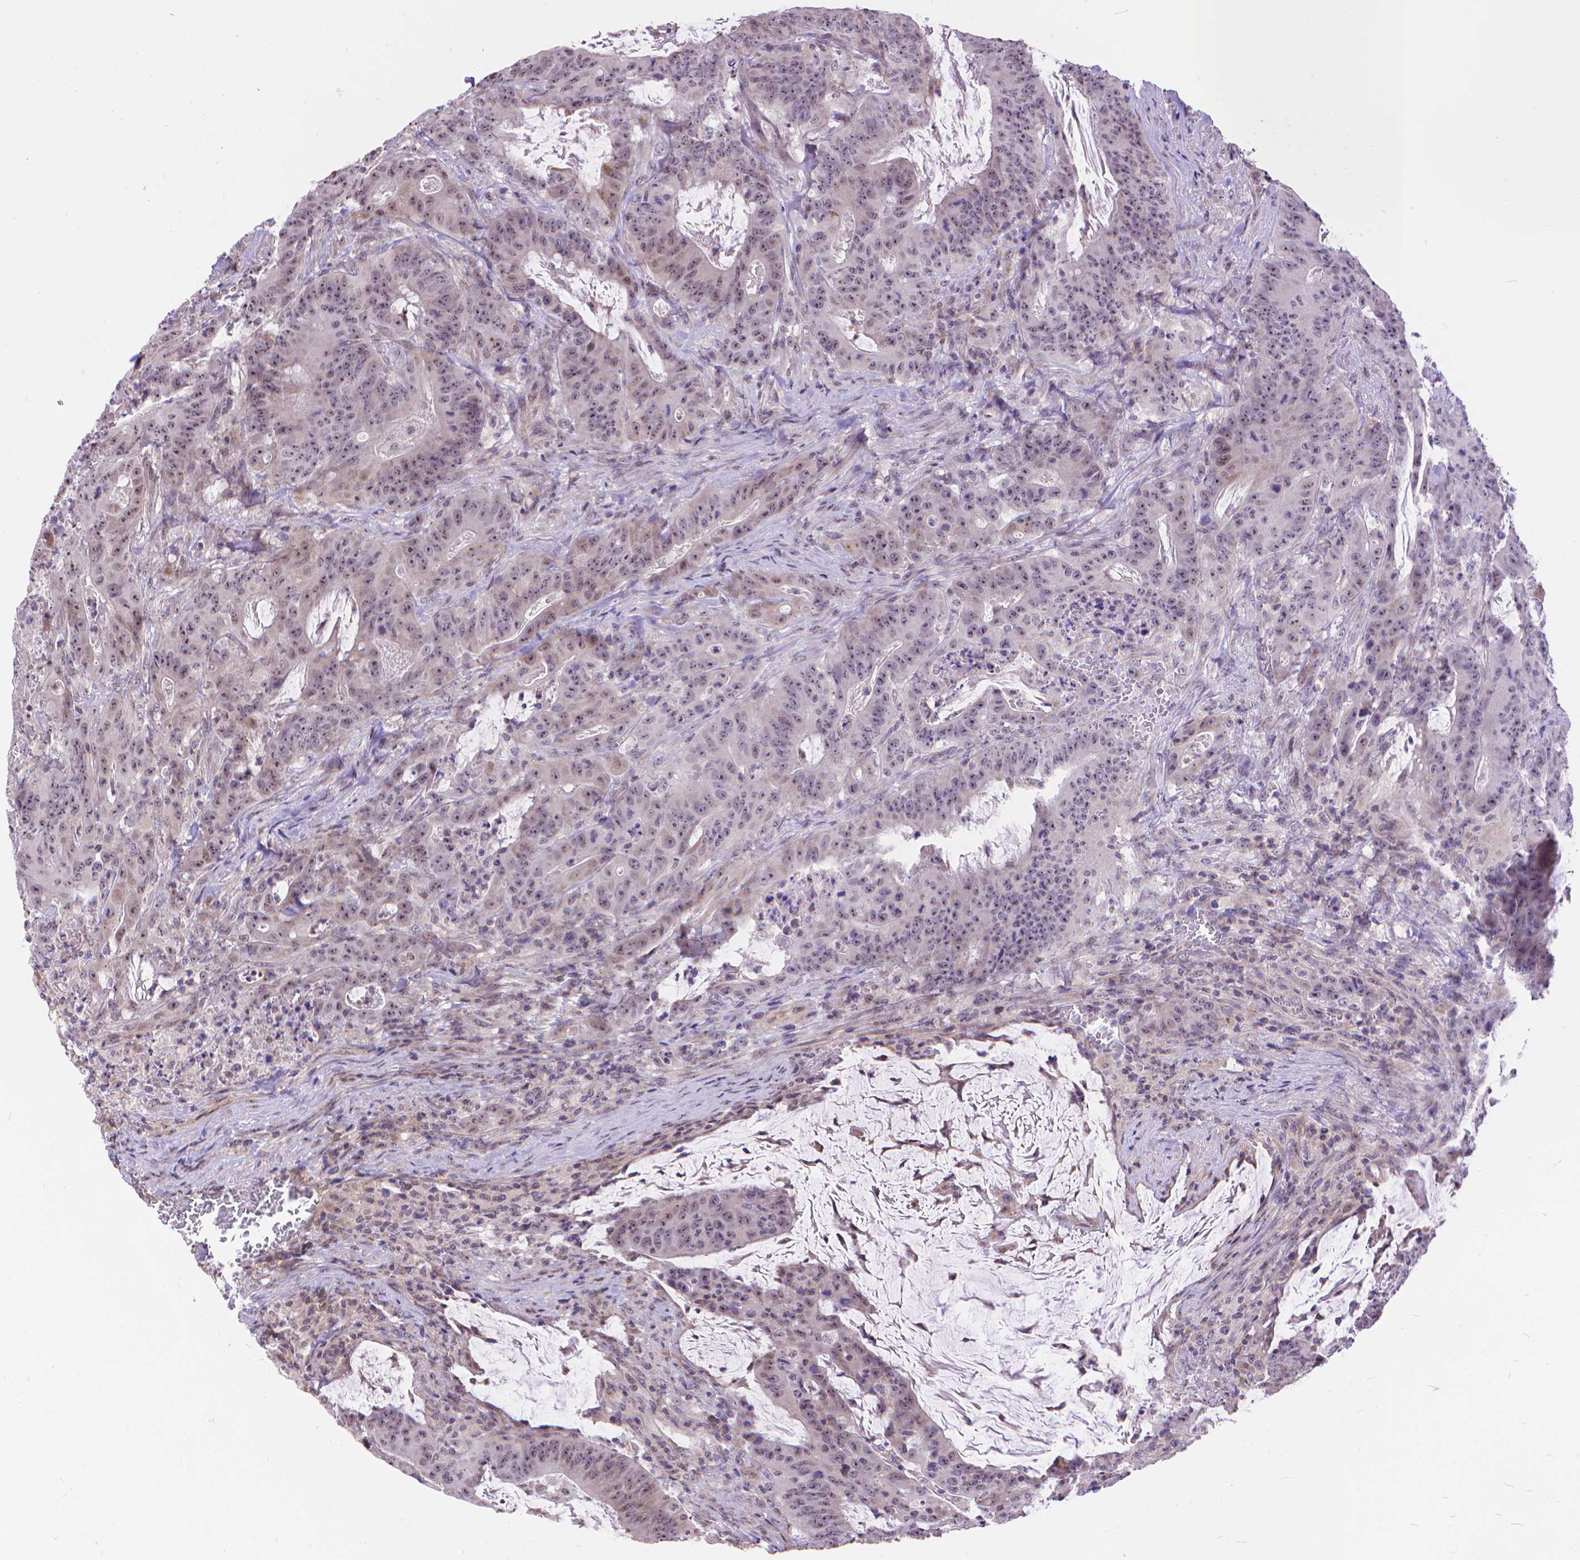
{"staining": {"intensity": "moderate", "quantity": "25%-75%", "location": "nuclear"}, "tissue": "colorectal cancer", "cell_type": "Tumor cells", "image_type": "cancer", "snomed": [{"axis": "morphology", "description": "Adenocarcinoma, NOS"}, {"axis": "topography", "description": "Colon"}], "caption": "Protein positivity by immunohistochemistry (IHC) exhibits moderate nuclear expression in approximately 25%-75% of tumor cells in colorectal adenocarcinoma.", "gene": "TMEM135", "patient": {"sex": "male", "age": 33}}